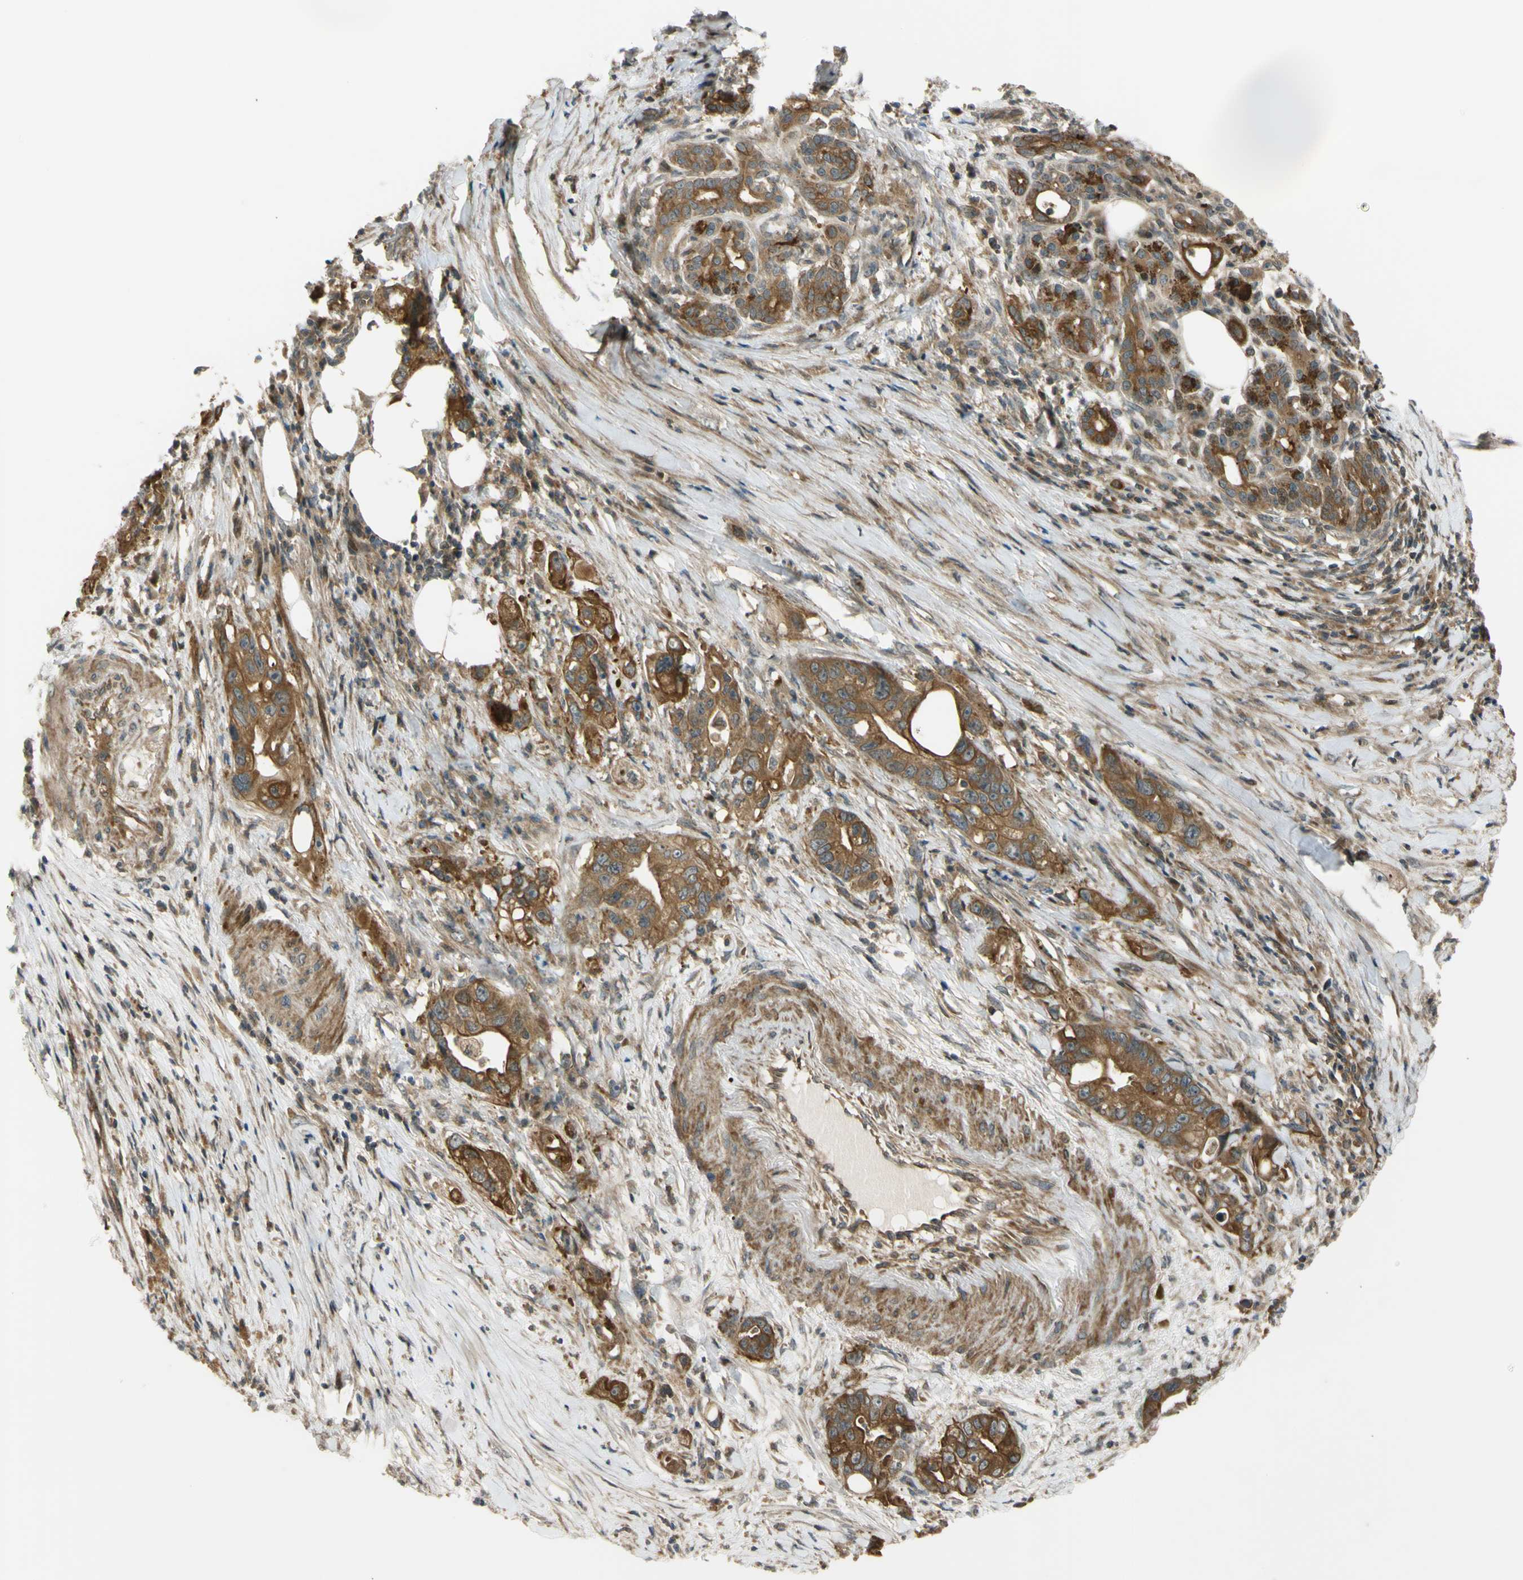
{"staining": {"intensity": "moderate", "quantity": ">75%", "location": "cytoplasmic/membranous"}, "tissue": "pancreatic cancer", "cell_type": "Tumor cells", "image_type": "cancer", "snomed": [{"axis": "morphology", "description": "Normal tissue, NOS"}, {"axis": "topography", "description": "Pancreas"}], "caption": "Immunohistochemical staining of human pancreatic cancer shows moderate cytoplasmic/membranous protein positivity in about >75% of tumor cells. The protein of interest is stained brown, and the nuclei are stained in blue (DAB IHC with brightfield microscopy, high magnification).", "gene": "FLII", "patient": {"sex": "male", "age": 42}}